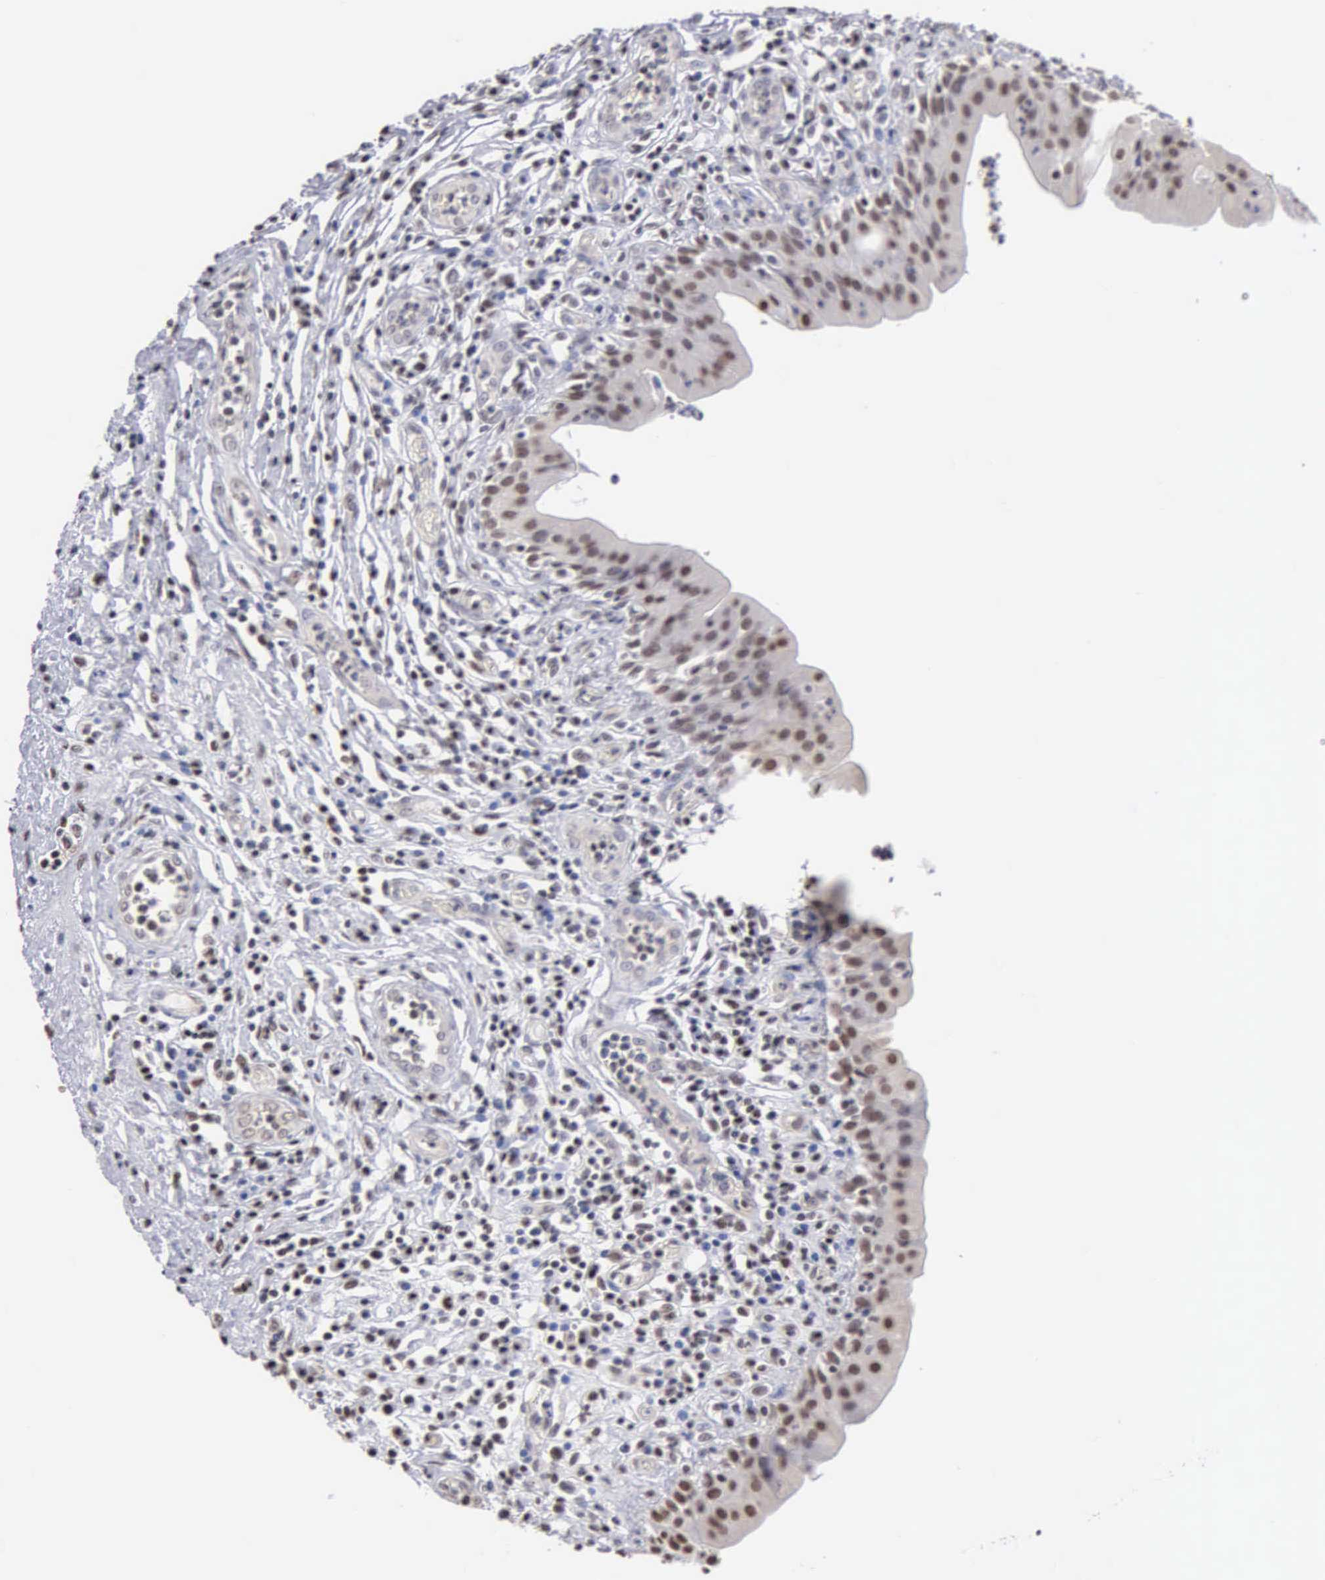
{"staining": {"intensity": "moderate", "quantity": "25%-75%", "location": "nuclear"}, "tissue": "urinary bladder", "cell_type": "Urothelial cells", "image_type": "normal", "snomed": [{"axis": "morphology", "description": "Normal tissue, NOS"}, {"axis": "topography", "description": "Urinary bladder"}], "caption": "This micrograph reveals IHC staining of unremarkable urinary bladder, with medium moderate nuclear staining in approximately 25%-75% of urothelial cells.", "gene": "CCNG1", "patient": {"sex": "female", "age": 85}}